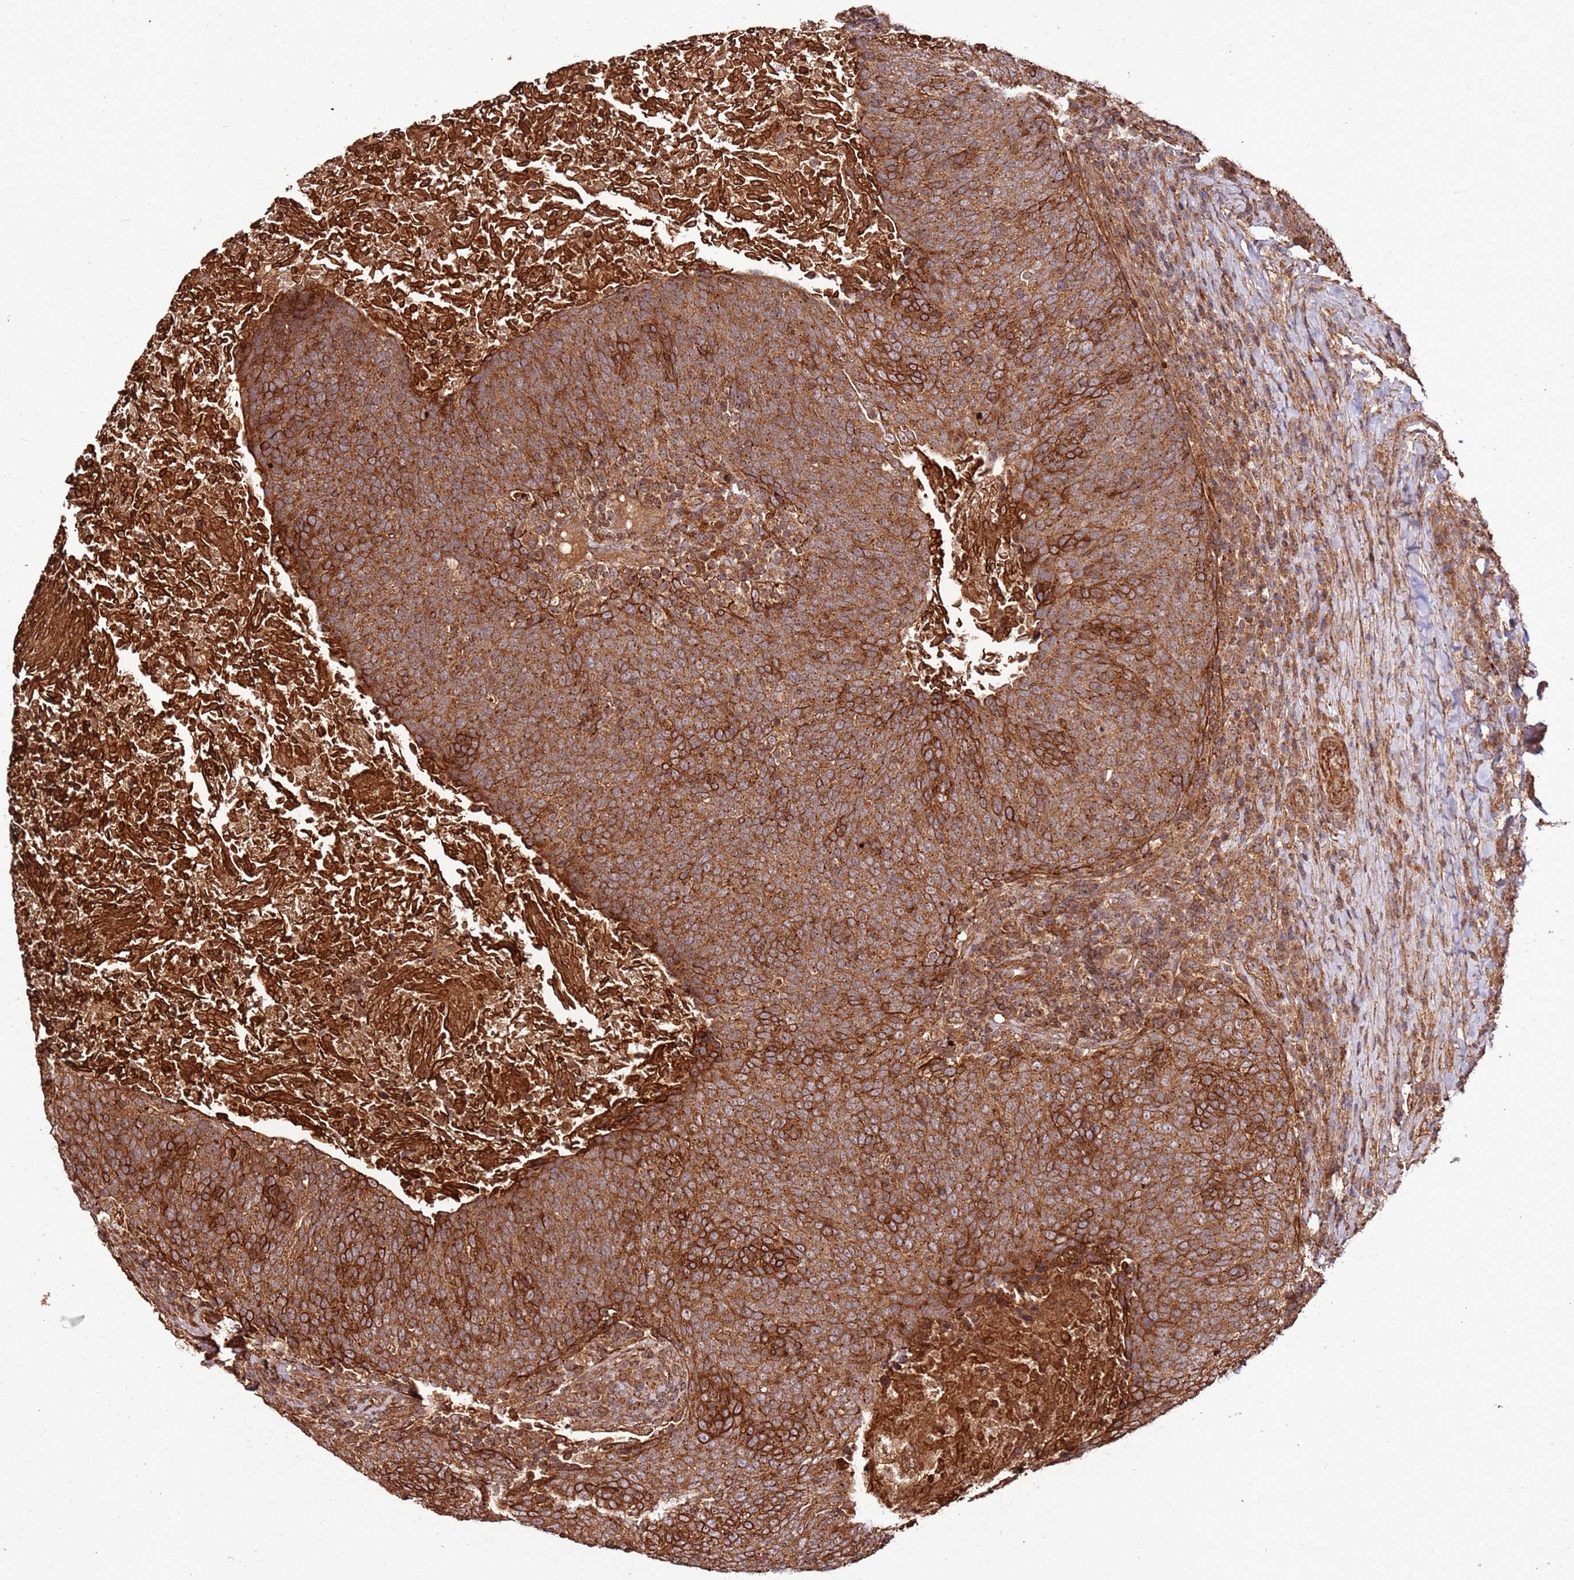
{"staining": {"intensity": "strong", "quantity": ">75%", "location": "cytoplasmic/membranous"}, "tissue": "head and neck cancer", "cell_type": "Tumor cells", "image_type": "cancer", "snomed": [{"axis": "morphology", "description": "Squamous cell carcinoma, NOS"}, {"axis": "morphology", "description": "Squamous cell carcinoma, metastatic, NOS"}, {"axis": "topography", "description": "Lymph node"}, {"axis": "topography", "description": "Head-Neck"}], "caption": "Head and neck cancer stained with immunohistochemistry (IHC) shows strong cytoplasmic/membranous positivity in about >75% of tumor cells. (DAB (3,3'-diaminobenzidine) IHC with brightfield microscopy, high magnification).", "gene": "FAM186A", "patient": {"sex": "male", "age": 62}}